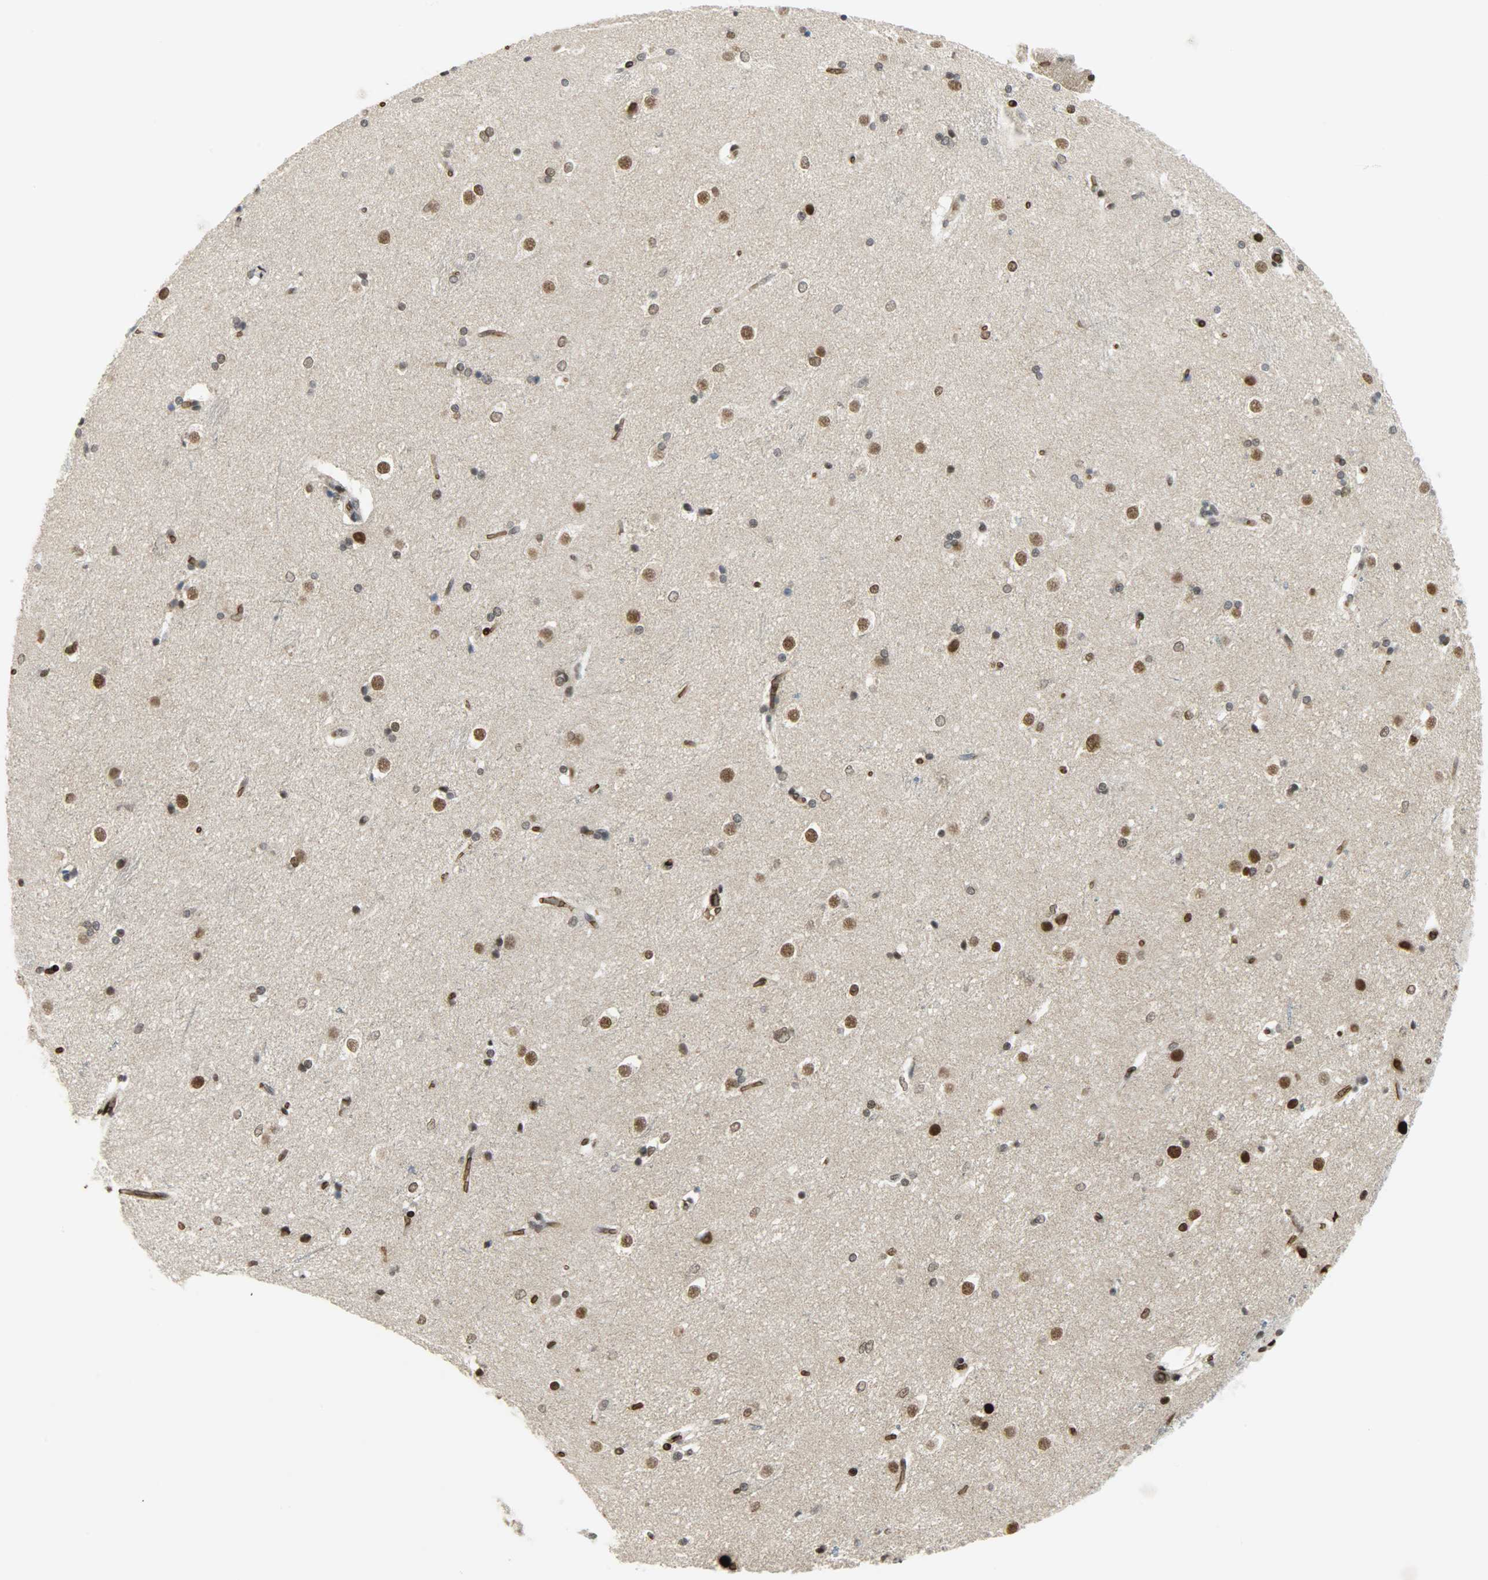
{"staining": {"intensity": "strong", "quantity": ">75%", "location": "nuclear"}, "tissue": "caudate", "cell_type": "Glial cells", "image_type": "normal", "snomed": [{"axis": "morphology", "description": "Normal tissue, NOS"}, {"axis": "topography", "description": "Lateral ventricle wall"}], "caption": "DAB (3,3'-diaminobenzidine) immunohistochemical staining of normal human caudate reveals strong nuclear protein positivity in about >75% of glial cells. Nuclei are stained in blue.", "gene": "SNAI1", "patient": {"sex": "female", "age": 19}}